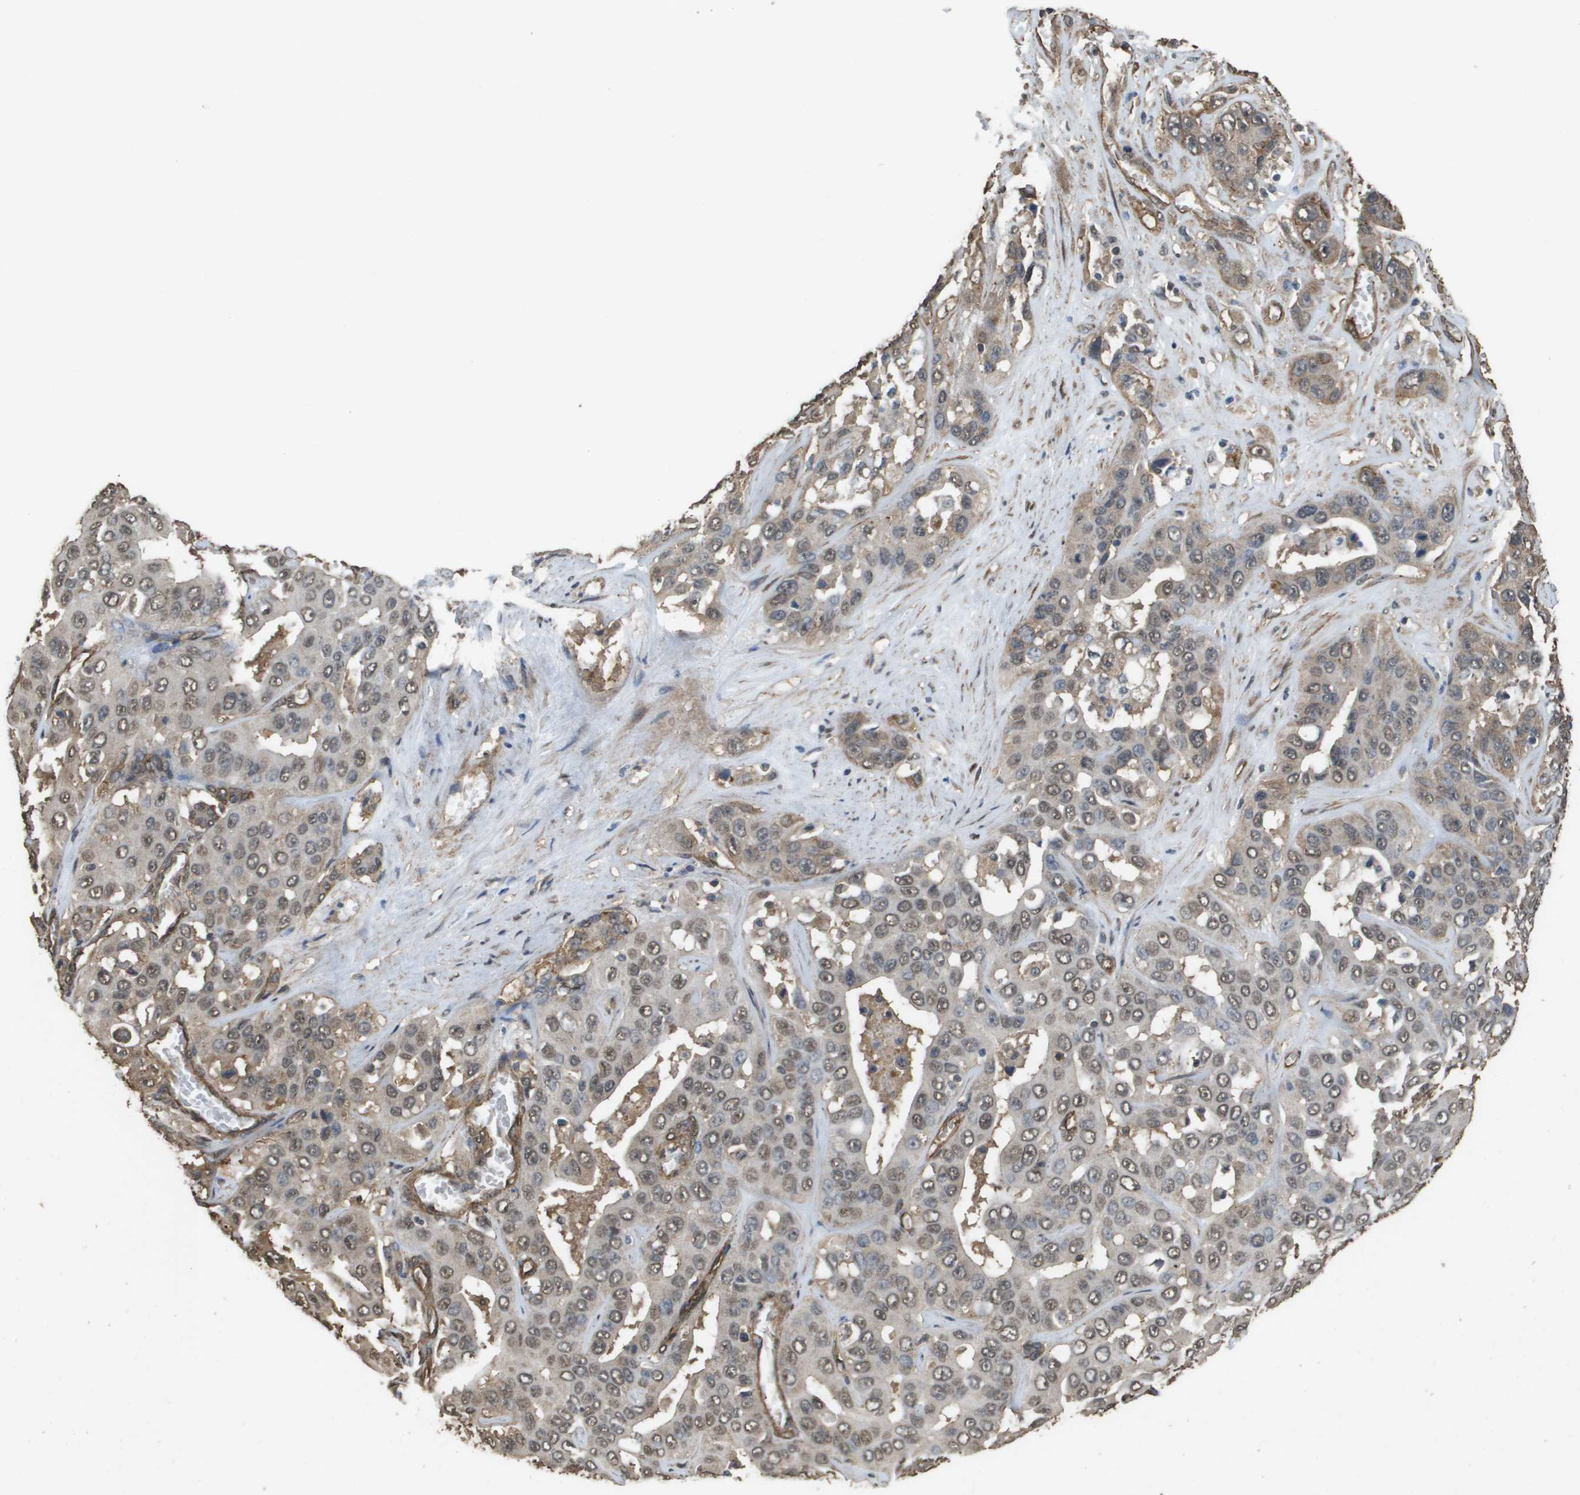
{"staining": {"intensity": "weak", "quantity": ">75%", "location": "cytoplasmic/membranous,nuclear"}, "tissue": "liver cancer", "cell_type": "Tumor cells", "image_type": "cancer", "snomed": [{"axis": "morphology", "description": "Cholangiocarcinoma"}, {"axis": "topography", "description": "Liver"}], "caption": "Immunohistochemical staining of liver cancer reveals low levels of weak cytoplasmic/membranous and nuclear protein expression in about >75% of tumor cells.", "gene": "AAMP", "patient": {"sex": "female", "age": 52}}